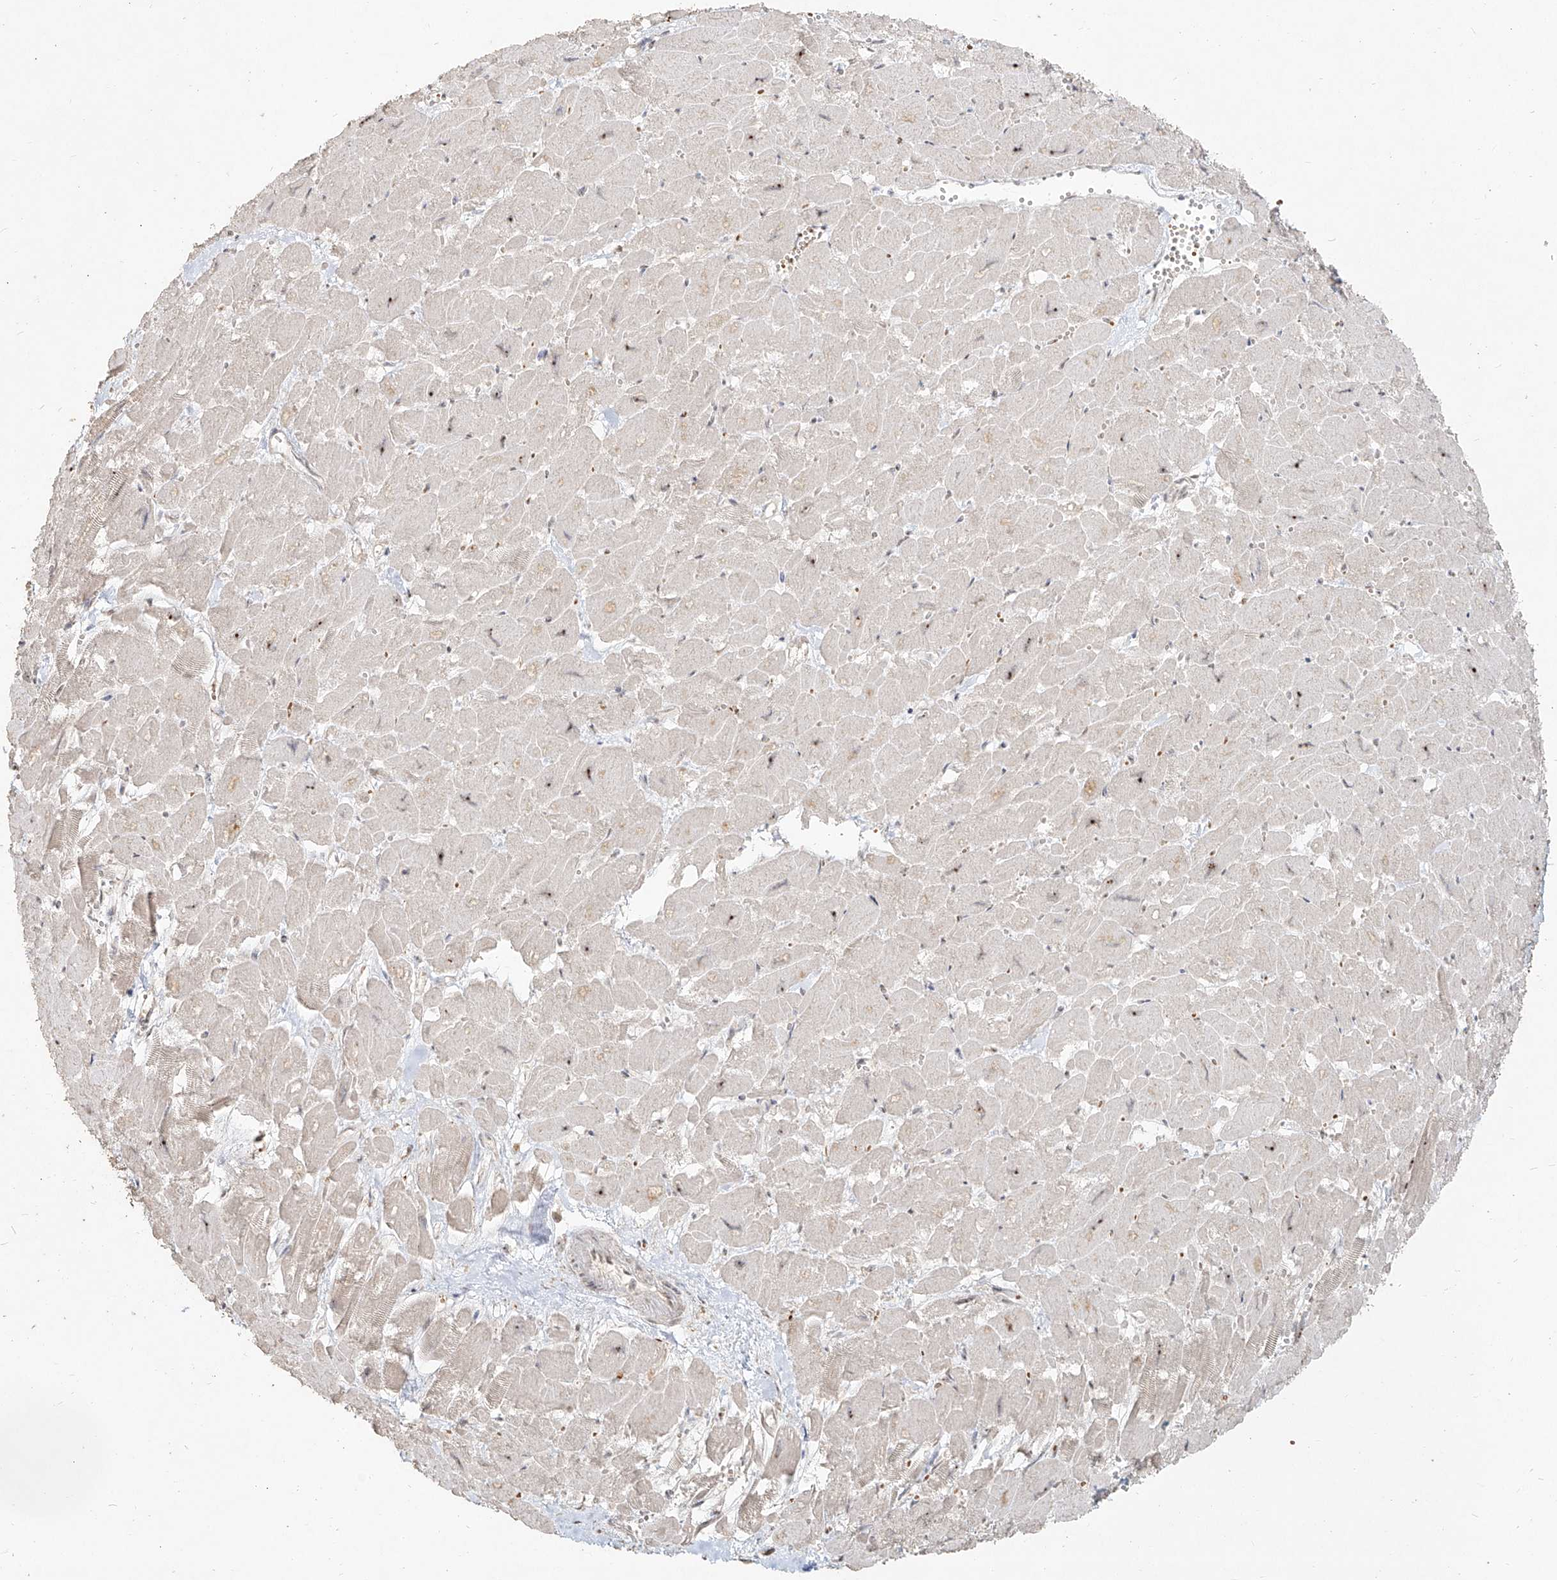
{"staining": {"intensity": "moderate", "quantity": "<25%", "location": "cytoplasmic/membranous,nuclear"}, "tissue": "heart muscle", "cell_type": "Cardiomyocytes", "image_type": "normal", "snomed": [{"axis": "morphology", "description": "Normal tissue, NOS"}, {"axis": "topography", "description": "Heart"}], "caption": "Immunohistochemical staining of unremarkable human heart muscle exhibits moderate cytoplasmic/membranous,nuclear protein staining in approximately <25% of cardiomyocytes. Nuclei are stained in blue.", "gene": "BYSL", "patient": {"sex": "male", "age": 54}}